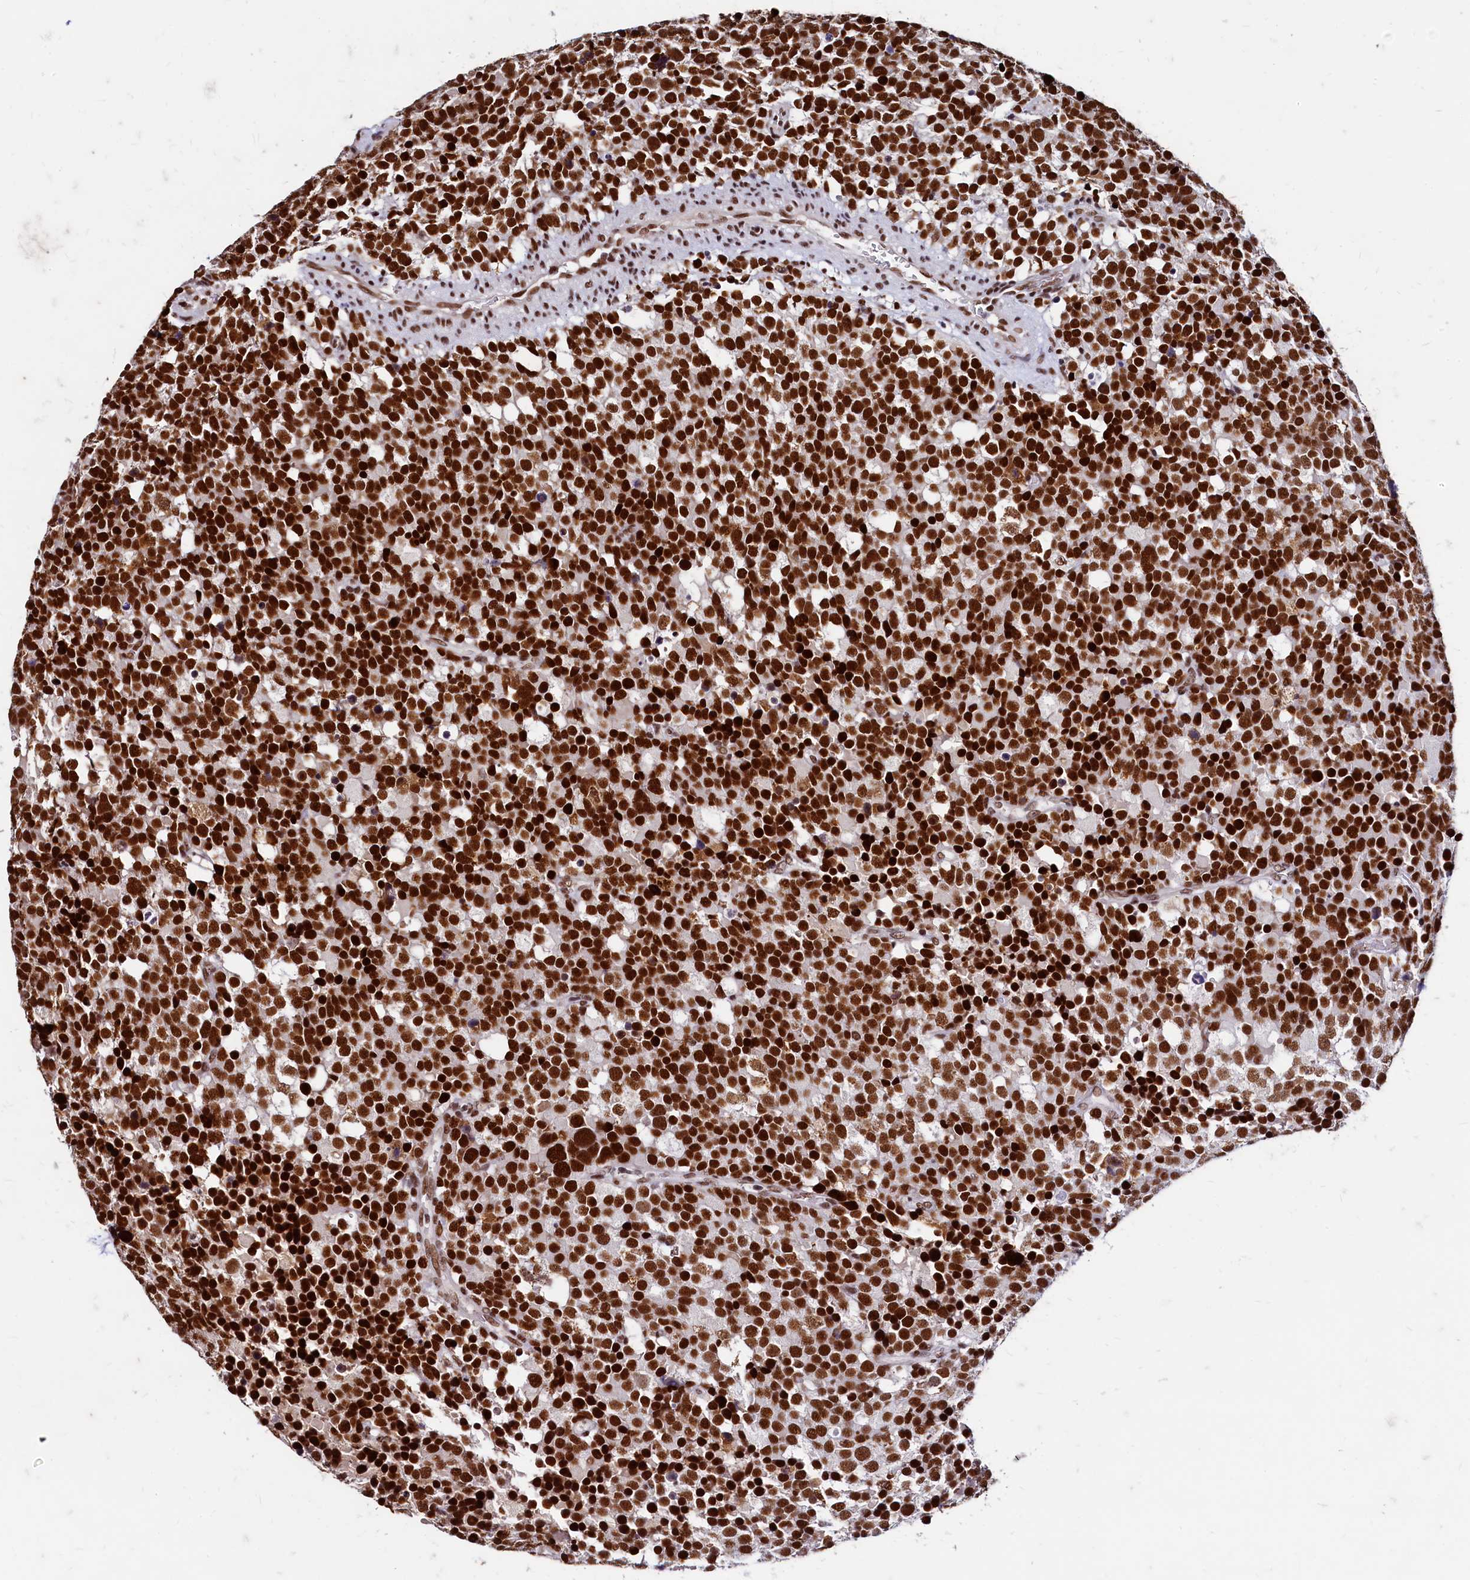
{"staining": {"intensity": "strong", "quantity": ">75%", "location": "nuclear"}, "tissue": "testis cancer", "cell_type": "Tumor cells", "image_type": "cancer", "snomed": [{"axis": "morphology", "description": "Seminoma, NOS"}, {"axis": "topography", "description": "Testis"}], "caption": "Seminoma (testis) tissue displays strong nuclear staining in approximately >75% of tumor cells (Stains: DAB (3,3'-diaminobenzidine) in brown, nuclei in blue, Microscopy: brightfield microscopy at high magnification).", "gene": "CPSF7", "patient": {"sex": "male", "age": 71}}